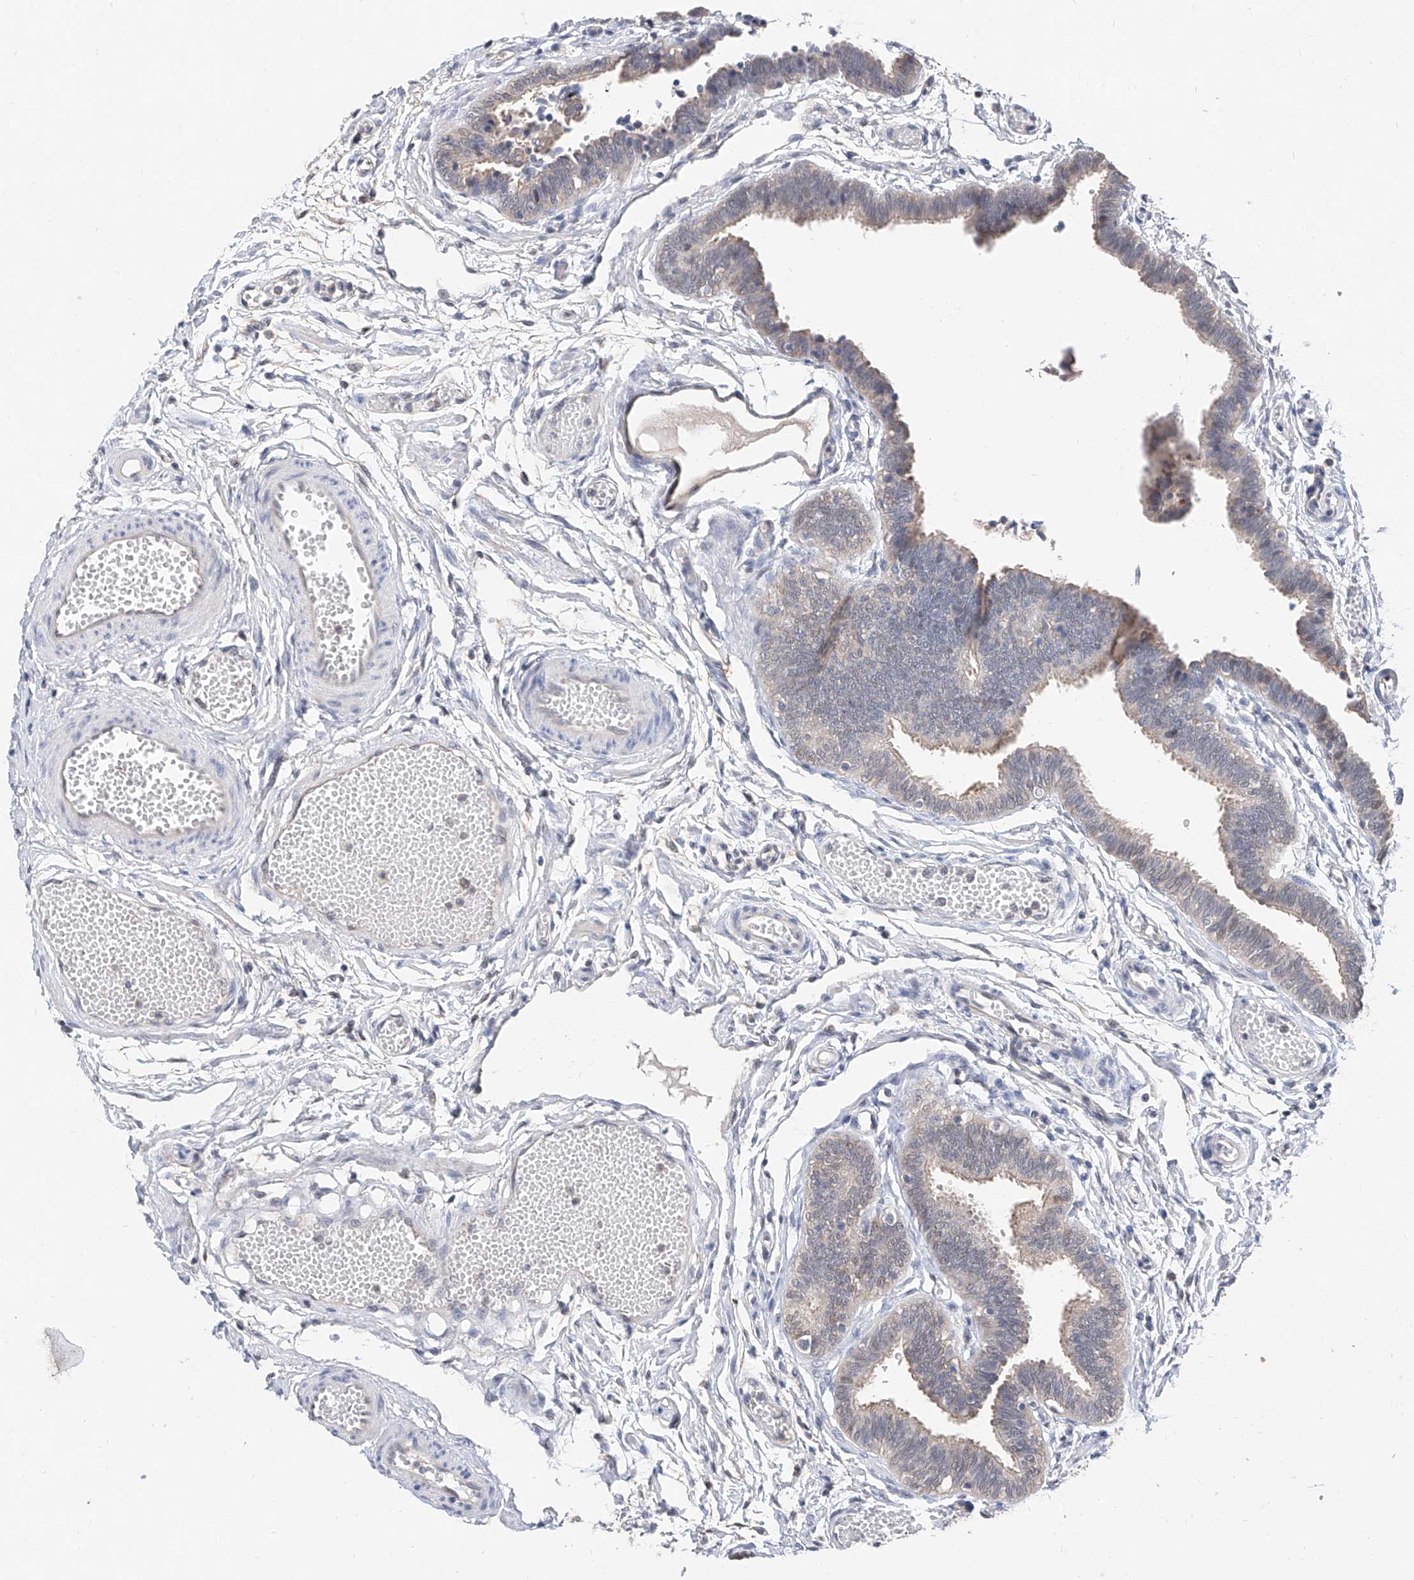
{"staining": {"intensity": "weak", "quantity": "<25%", "location": "cytoplasmic/membranous"}, "tissue": "fallopian tube", "cell_type": "Glandular cells", "image_type": "normal", "snomed": [{"axis": "morphology", "description": "Normal tissue, NOS"}, {"axis": "topography", "description": "Fallopian tube"}, {"axis": "topography", "description": "Ovary"}], "caption": "DAB (3,3'-diaminobenzidine) immunohistochemical staining of benign fallopian tube demonstrates no significant staining in glandular cells.", "gene": "FUCA2", "patient": {"sex": "female", "age": 23}}